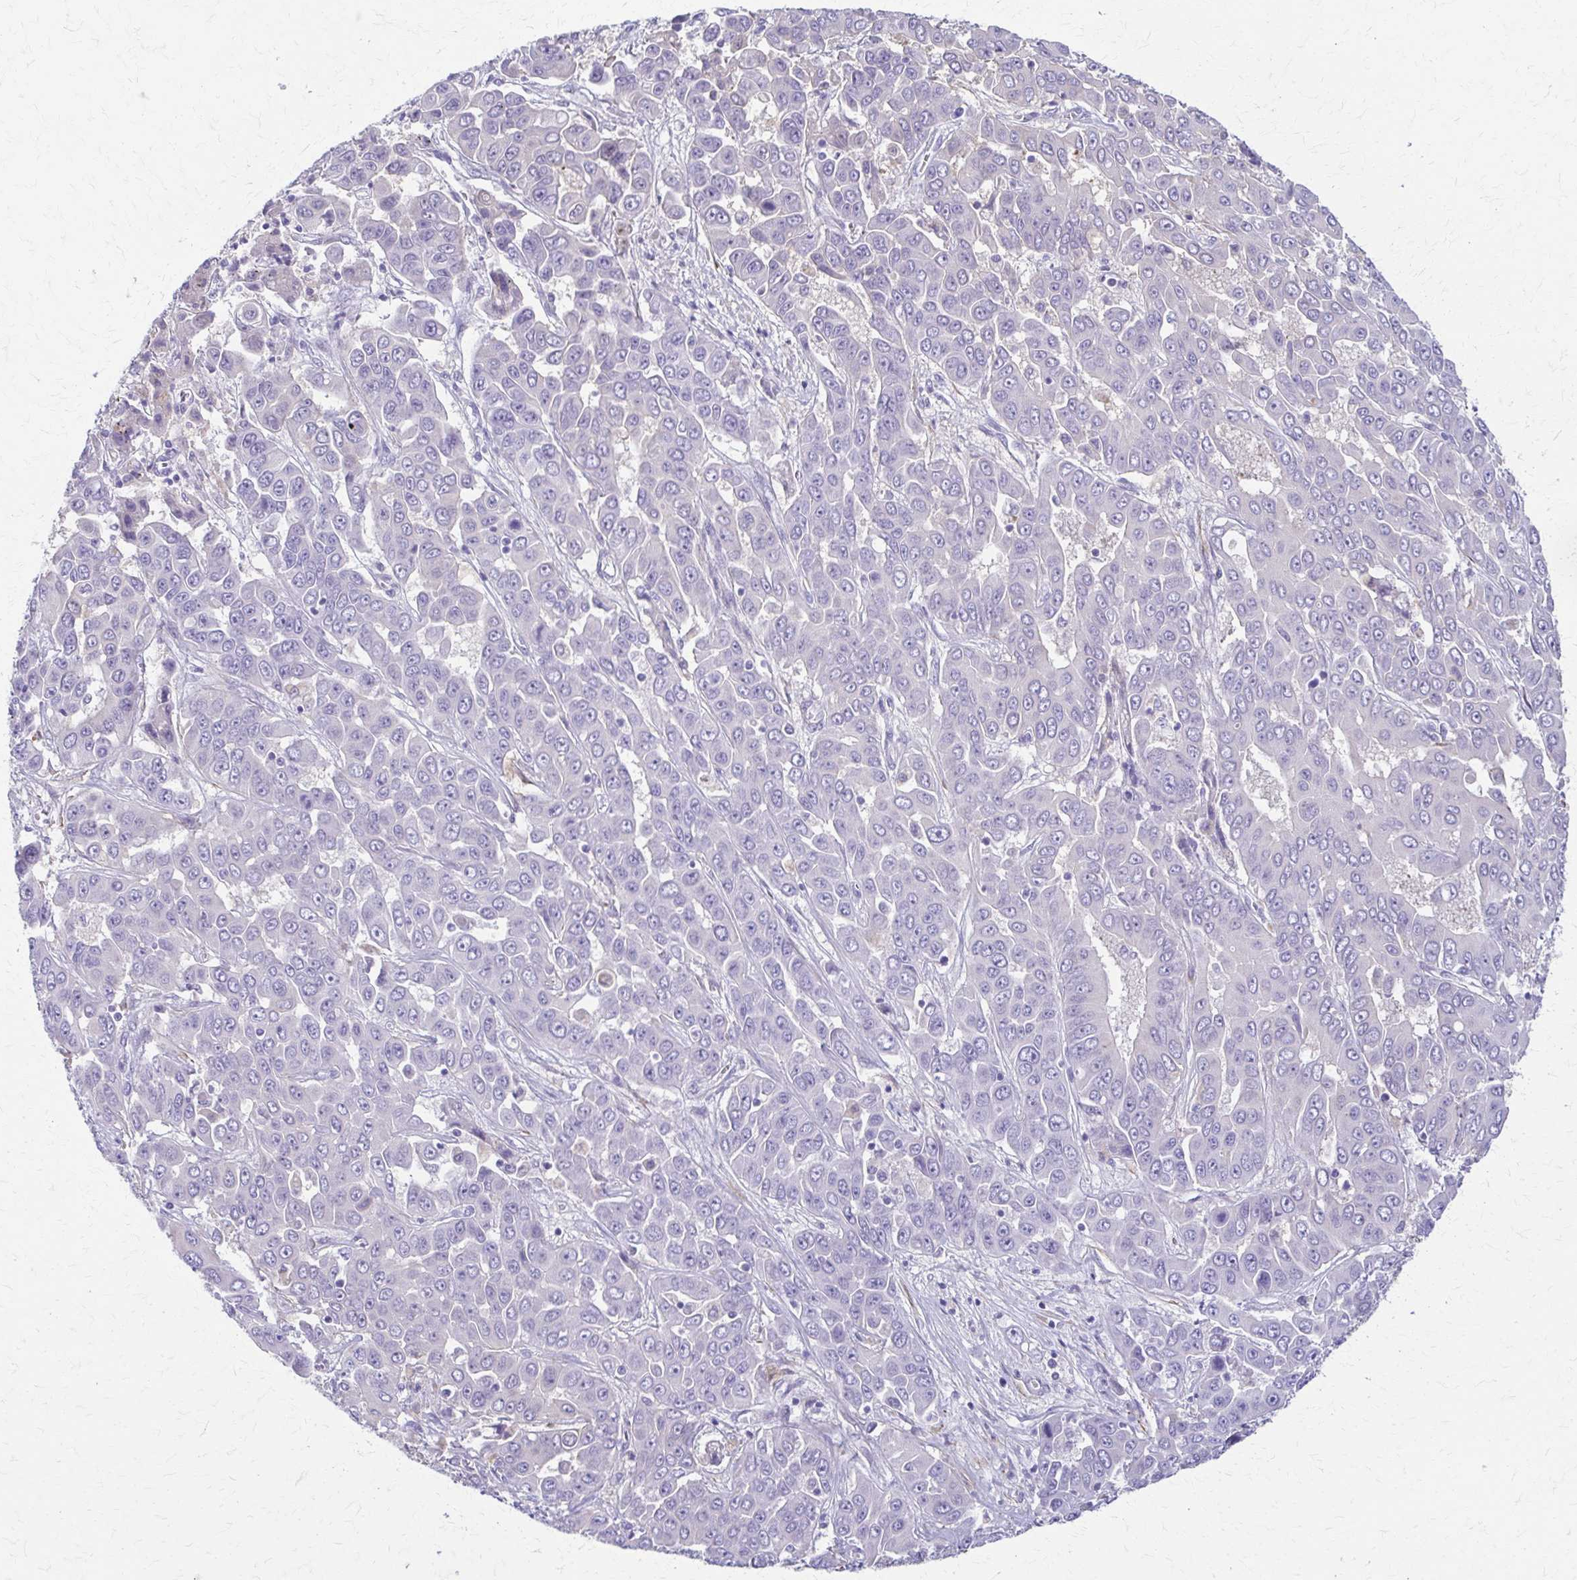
{"staining": {"intensity": "negative", "quantity": "none", "location": "none"}, "tissue": "liver cancer", "cell_type": "Tumor cells", "image_type": "cancer", "snomed": [{"axis": "morphology", "description": "Cholangiocarcinoma"}, {"axis": "topography", "description": "Liver"}], "caption": "There is no significant staining in tumor cells of cholangiocarcinoma (liver).", "gene": "DSP", "patient": {"sex": "female", "age": 52}}